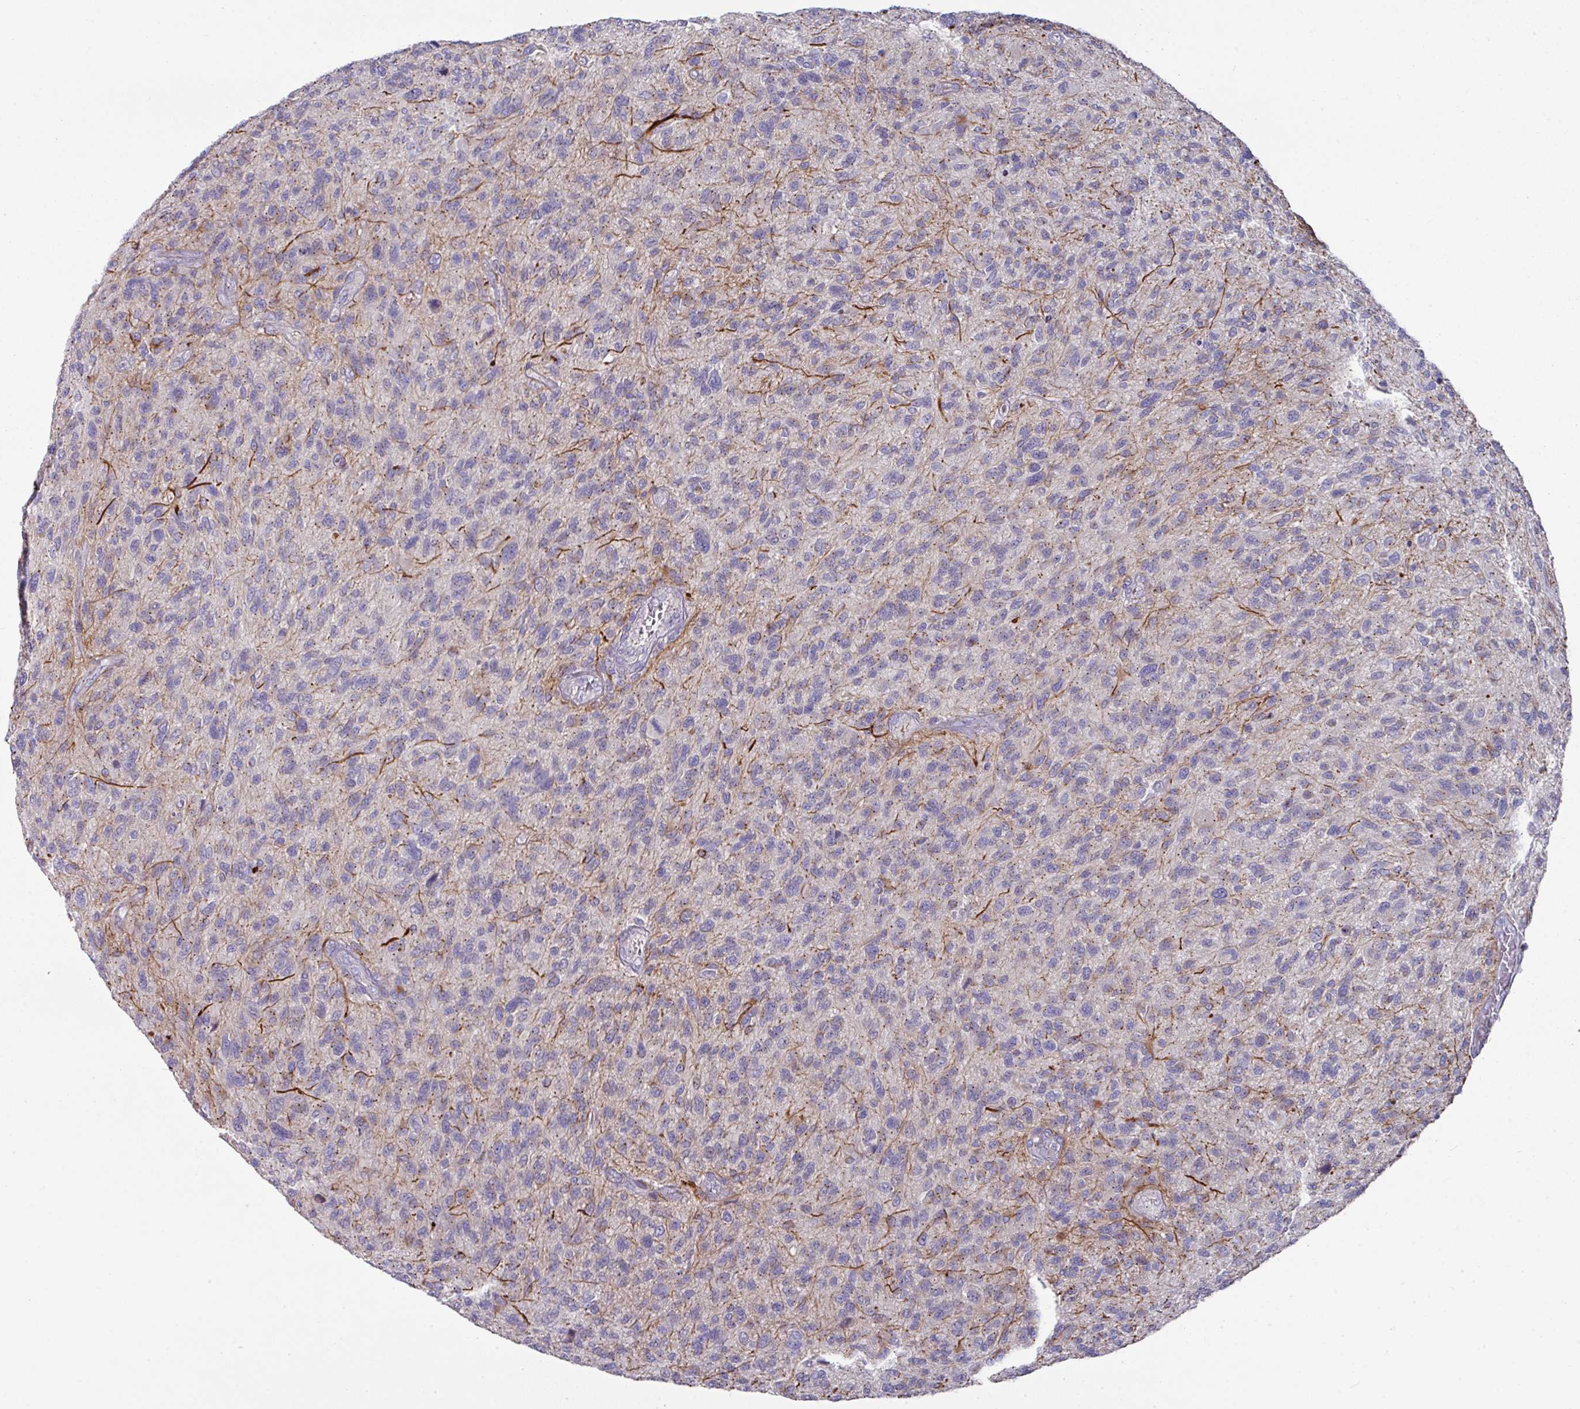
{"staining": {"intensity": "negative", "quantity": "none", "location": "none"}, "tissue": "glioma", "cell_type": "Tumor cells", "image_type": "cancer", "snomed": [{"axis": "morphology", "description": "Glioma, malignant, High grade"}, {"axis": "topography", "description": "Brain"}], "caption": "Micrograph shows no significant protein staining in tumor cells of malignant glioma (high-grade). (Immunohistochemistry (ihc), brightfield microscopy, high magnification).", "gene": "IL4R", "patient": {"sex": "male", "age": 47}}